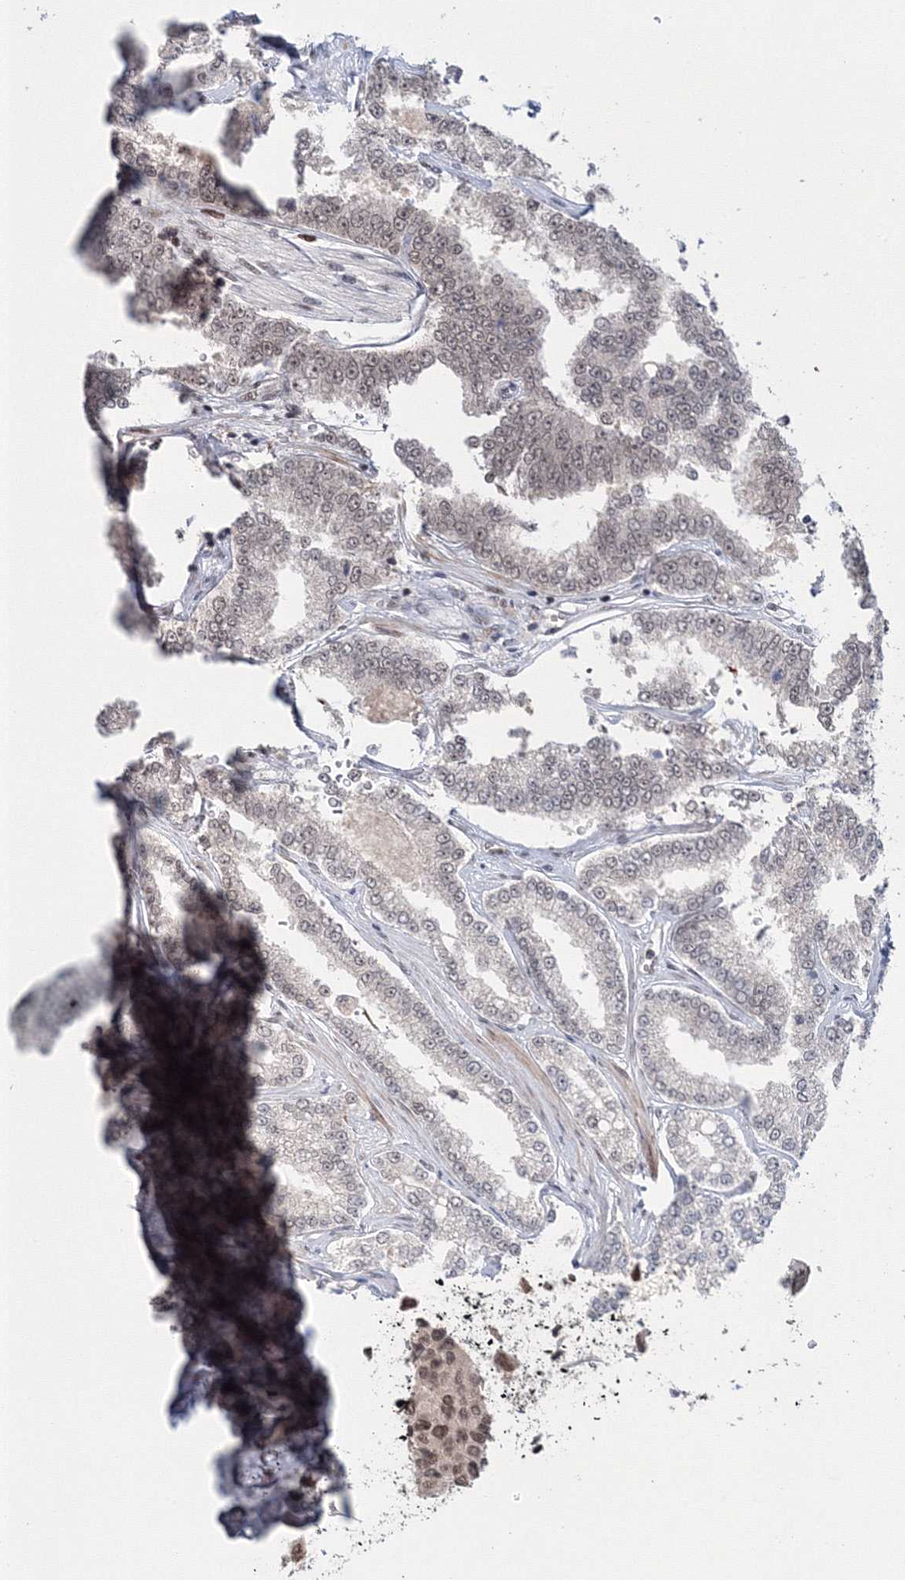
{"staining": {"intensity": "weak", "quantity": "<25%", "location": "nuclear"}, "tissue": "prostate cancer", "cell_type": "Tumor cells", "image_type": "cancer", "snomed": [{"axis": "morphology", "description": "Normal tissue, NOS"}, {"axis": "morphology", "description": "Adenocarcinoma, High grade"}, {"axis": "topography", "description": "Prostate"}], "caption": "This is an IHC micrograph of human adenocarcinoma (high-grade) (prostate). There is no expression in tumor cells.", "gene": "NOA1", "patient": {"sex": "male", "age": 83}}